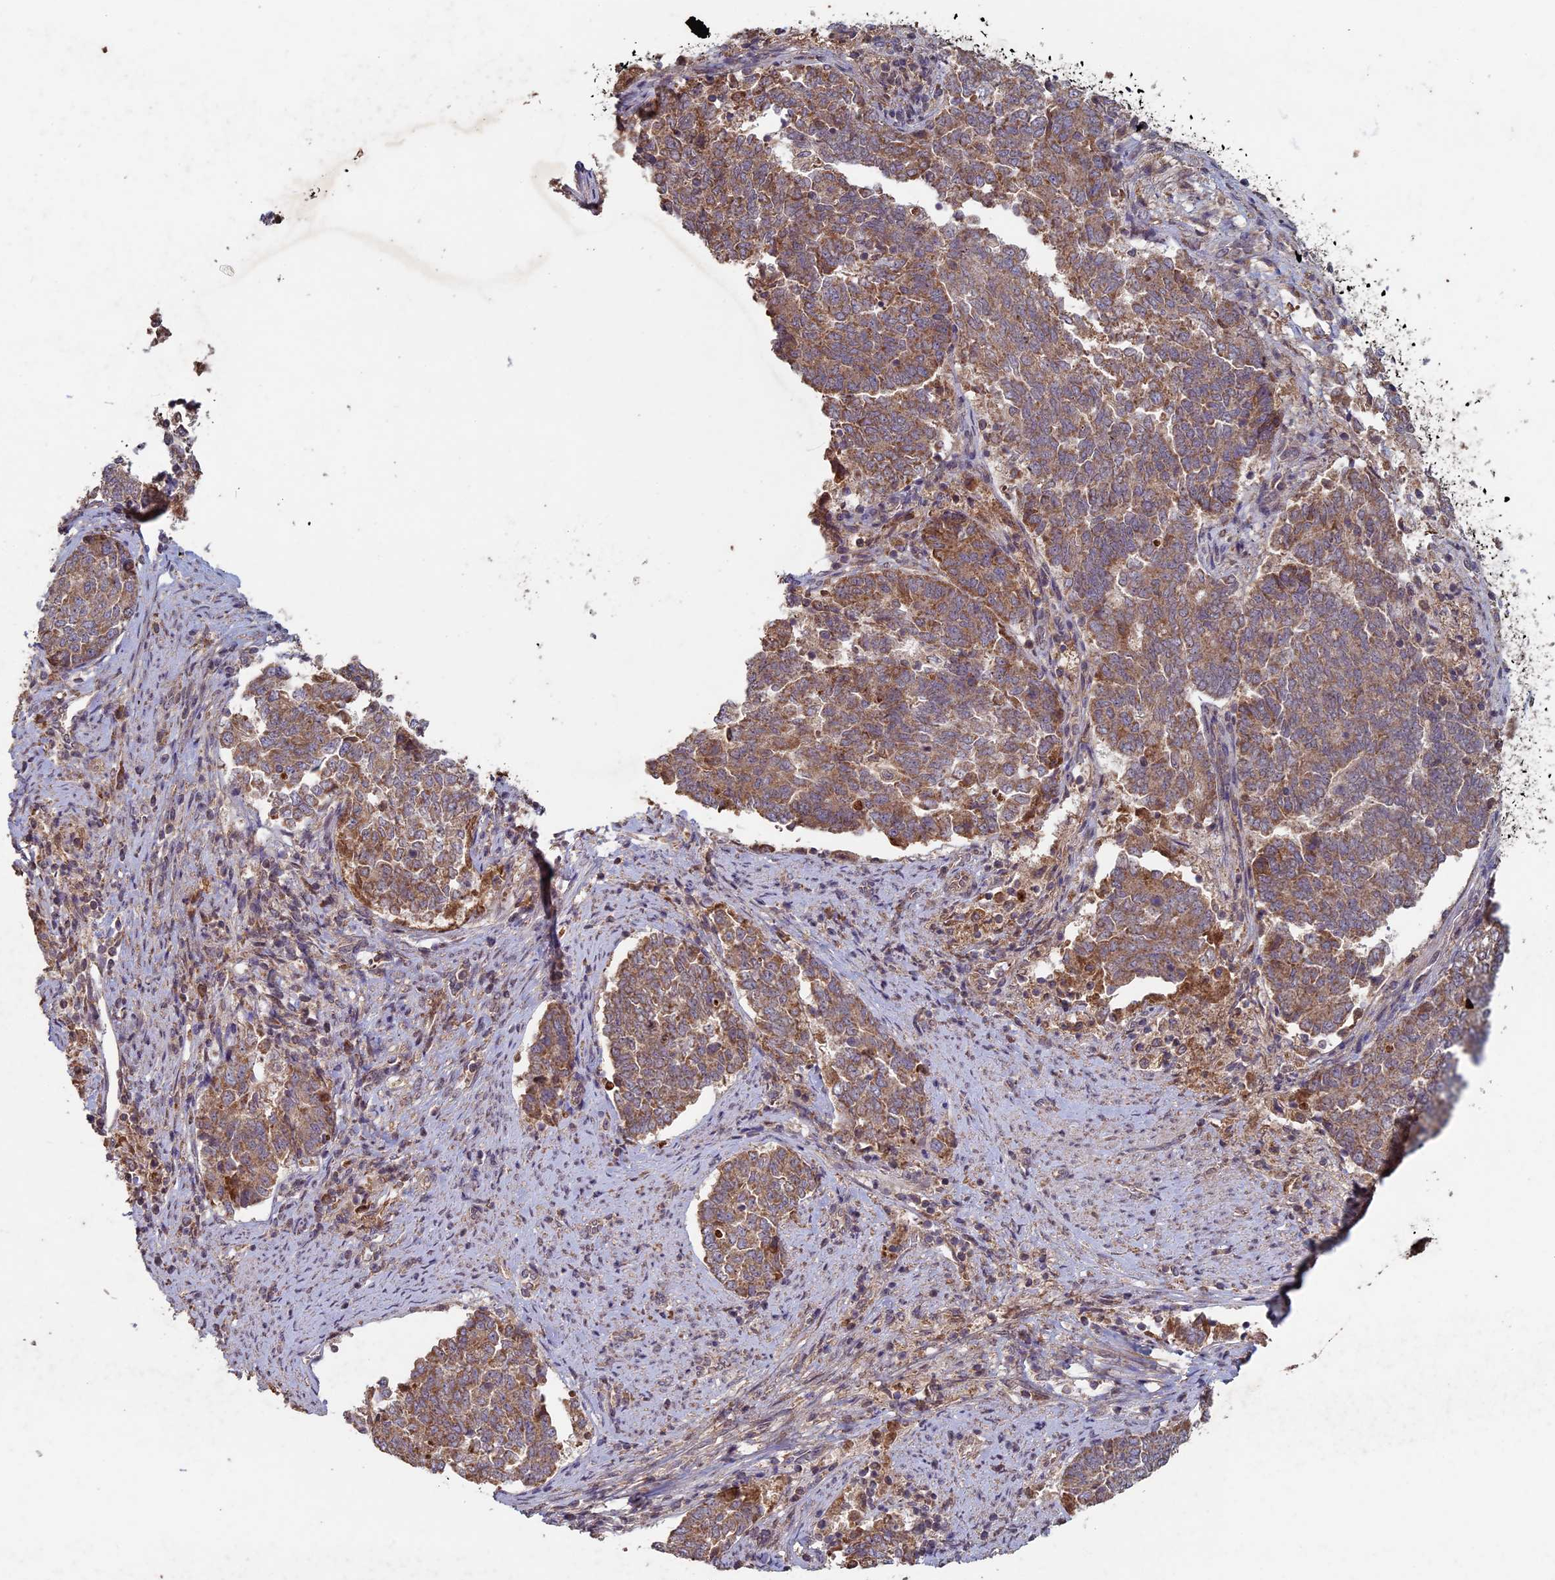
{"staining": {"intensity": "moderate", "quantity": ">75%", "location": "cytoplasmic/membranous"}, "tissue": "endometrial cancer", "cell_type": "Tumor cells", "image_type": "cancer", "snomed": [{"axis": "morphology", "description": "Adenocarcinoma, NOS"}, {"axis": "topography", "description": "Endometrium"}], "caption": "This is a photomicrograph of IHC staining of endometrial adenocarcinoma, which shows moderate positivity in the cytoplasmic/membranous of tumor cells.", "gene": "RCCD1", "patient": {"sex": "female", "age": 80}}